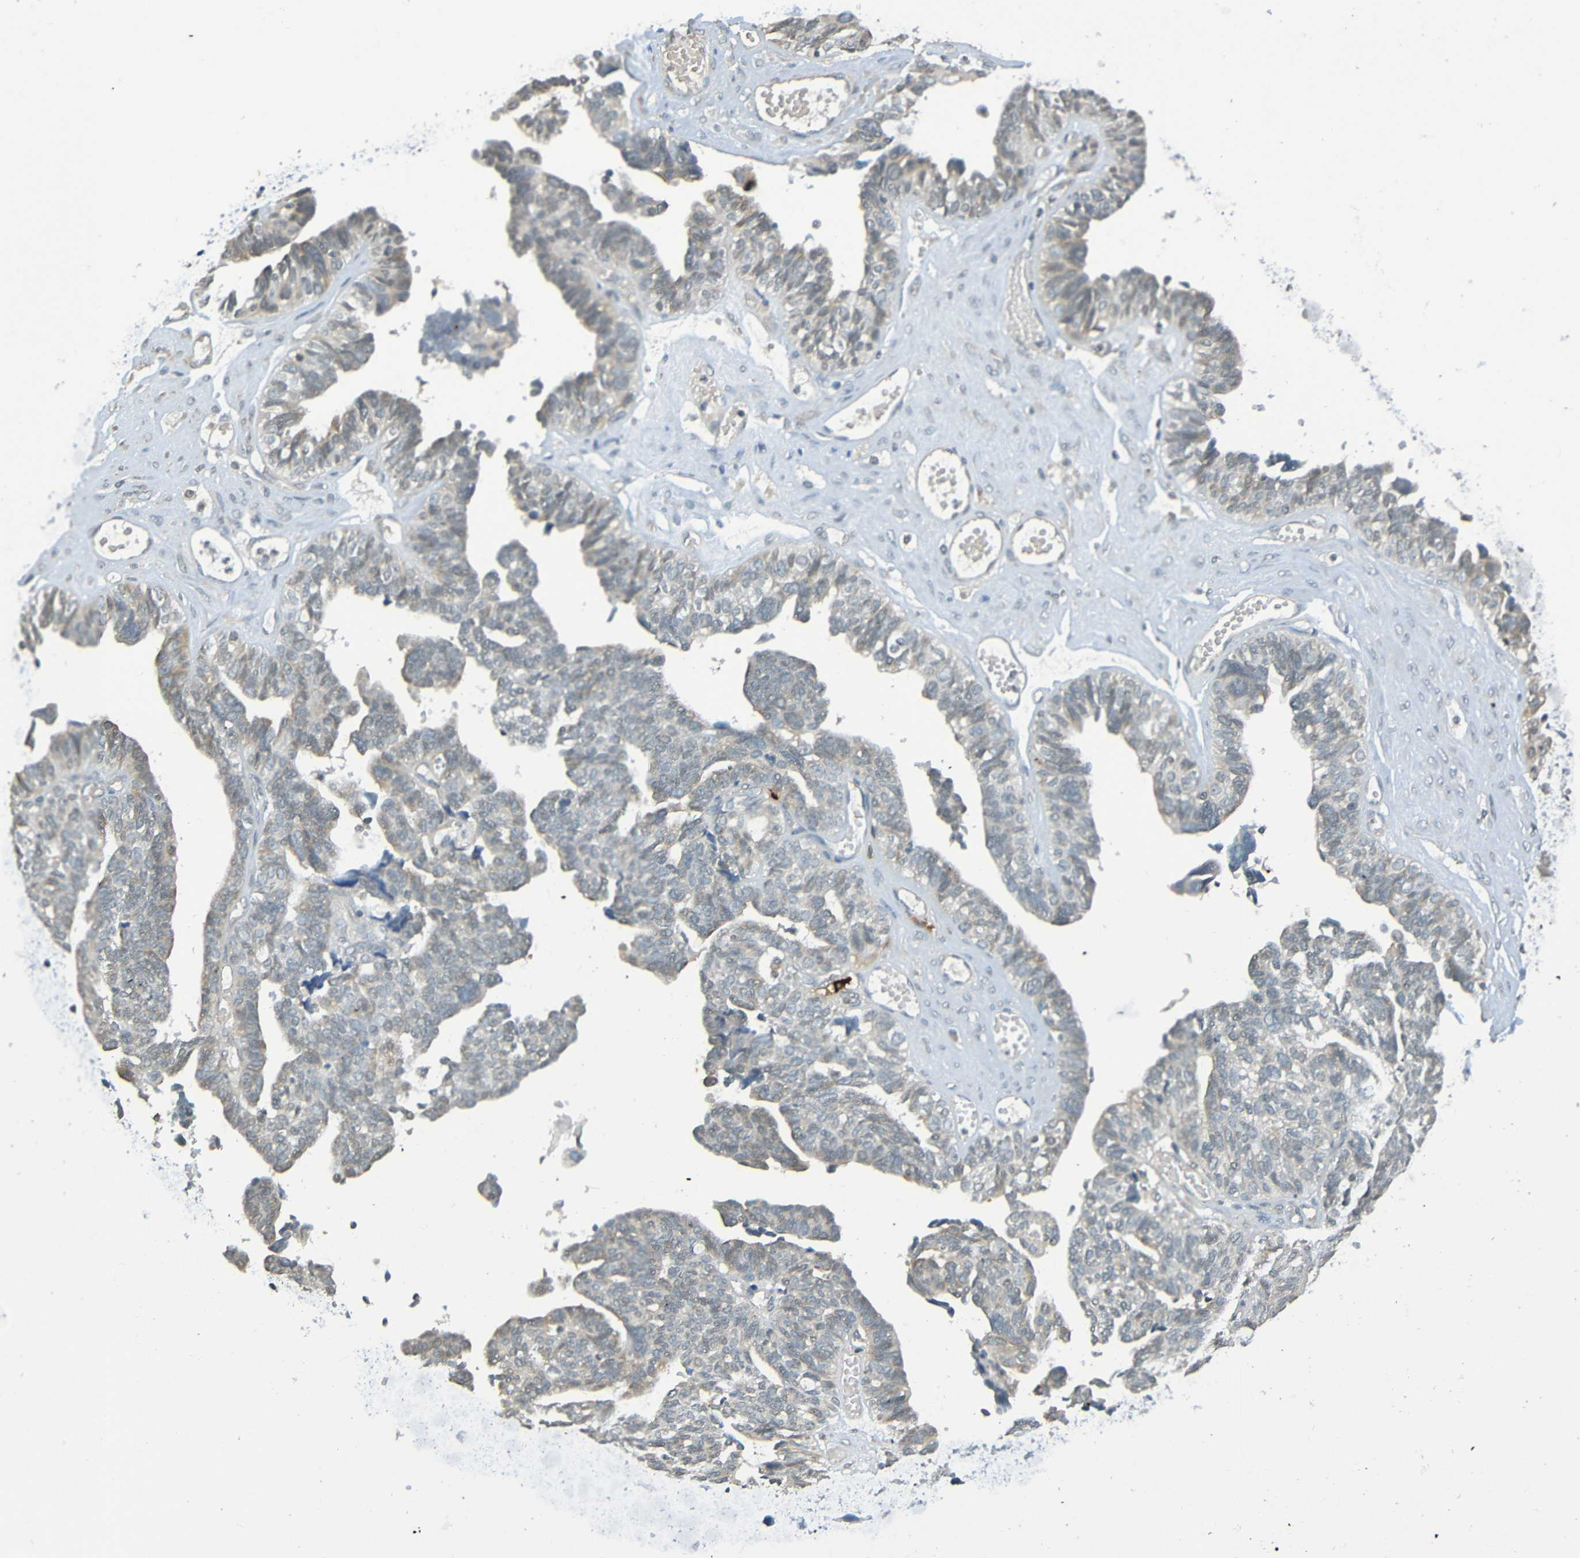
{"staining": {"intensity": "weak", "quantity": "<25%", "location": "cytoplasmic/membranous"}, "tissue": "ovarian cancer", "cell_type": "Tumor cells", "image_type": "cancer", "snomed": [{"axis": "morphology", "description": "Cystadenocarcinoma, serous, NOS"}, {"axis": "topography", "description": "Ovary"}], "caption": "Protein analysis of ovarian serous cystadenocarcinoma displays no significant positivity in tumor cells.", "gene": "C3AR1", "patient": {"sex": "female", "age": 79}}